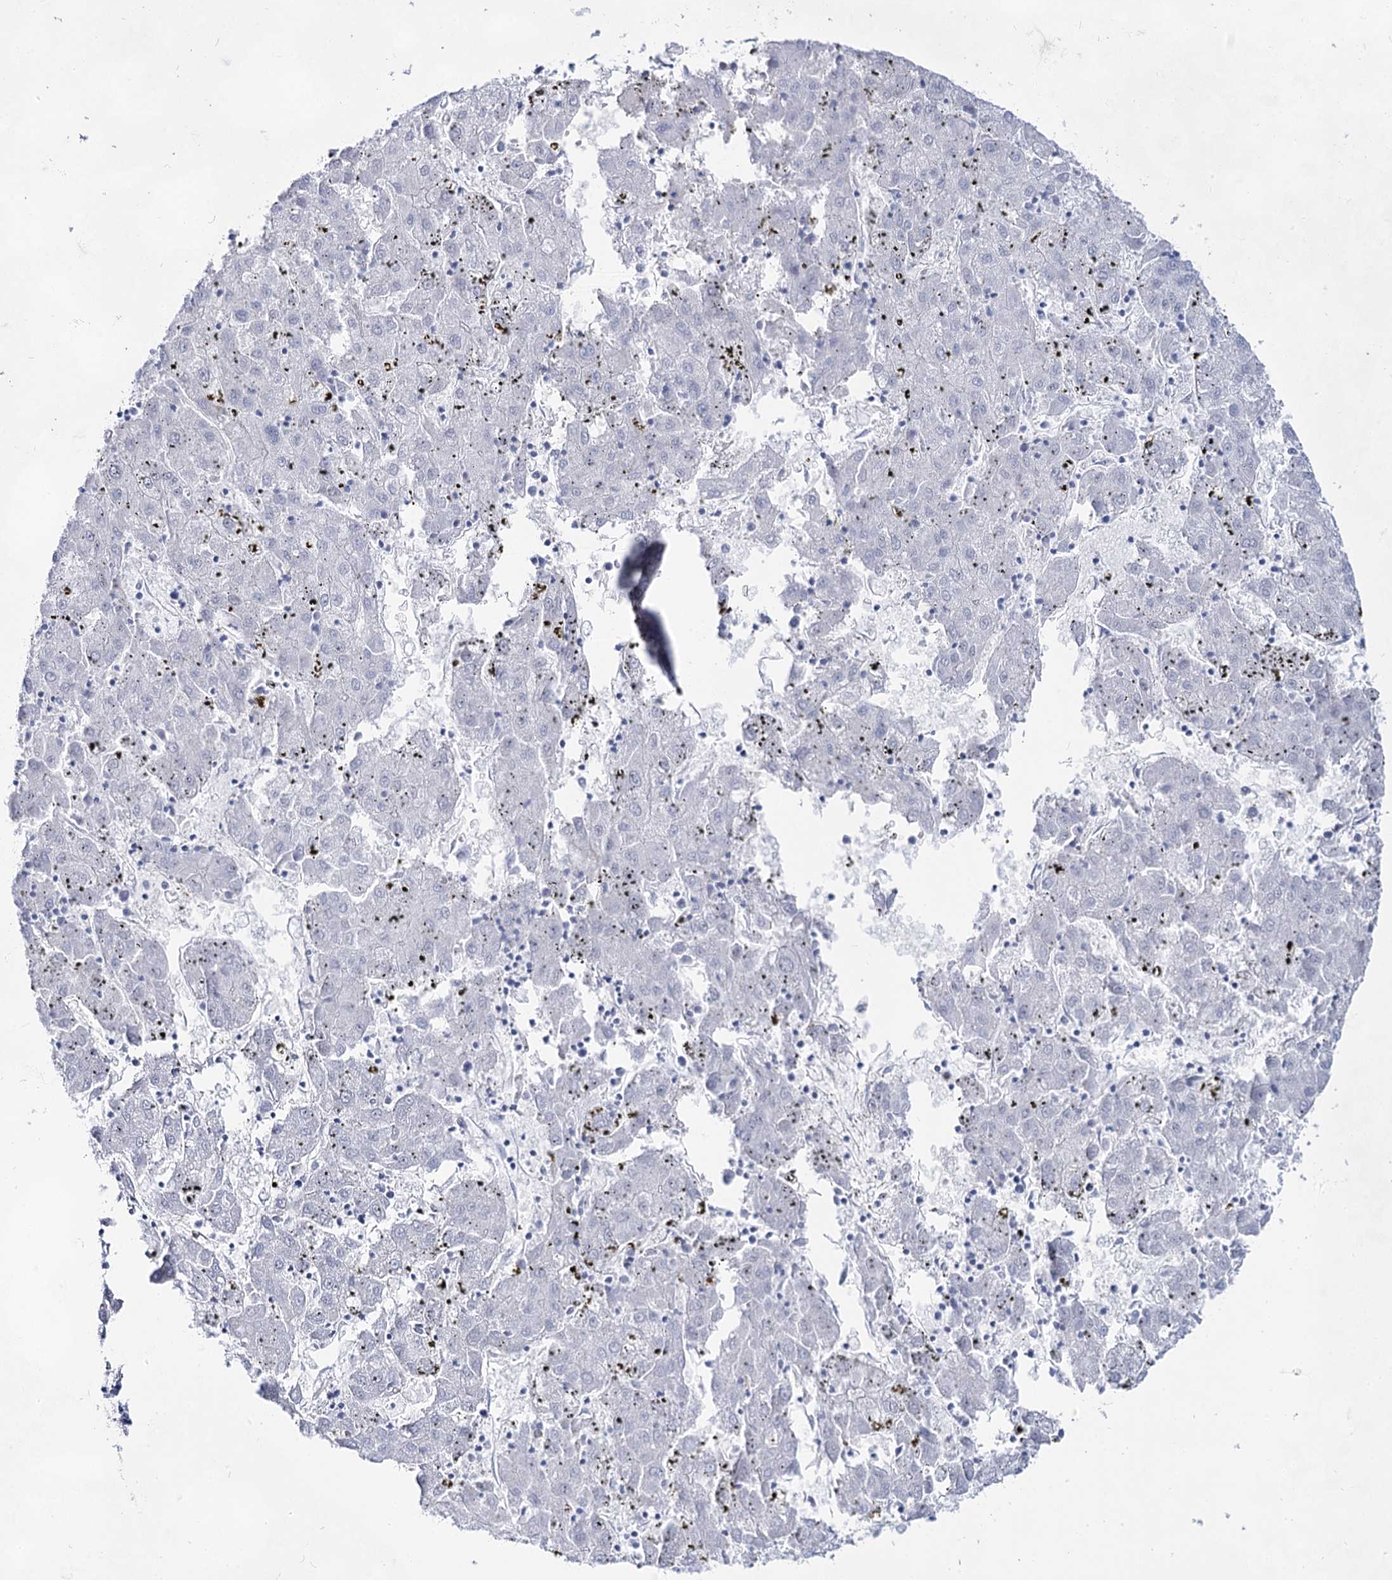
{"staining": {"intensity": "negative", "quantity": "none", "location": "none"}, "tissue": "liver cancer", "cell_type": "Tumor cells", "image_type": "cancer", "snomed": [{"axis": "morphology", "description": "Carcinoma, Hepatocellular, NOS"}, {"axis": "topography", "description": "Liver"}], "caption": "This micrograph is of liver cancer (hepatocellular carcinoma) stained with IHC to label a protein in brown with the nuclei are counter-stained blue. There is no expression in tumor cells.", "gene": "ACRV1", "patient": {"sex": "male", "age": 72}}